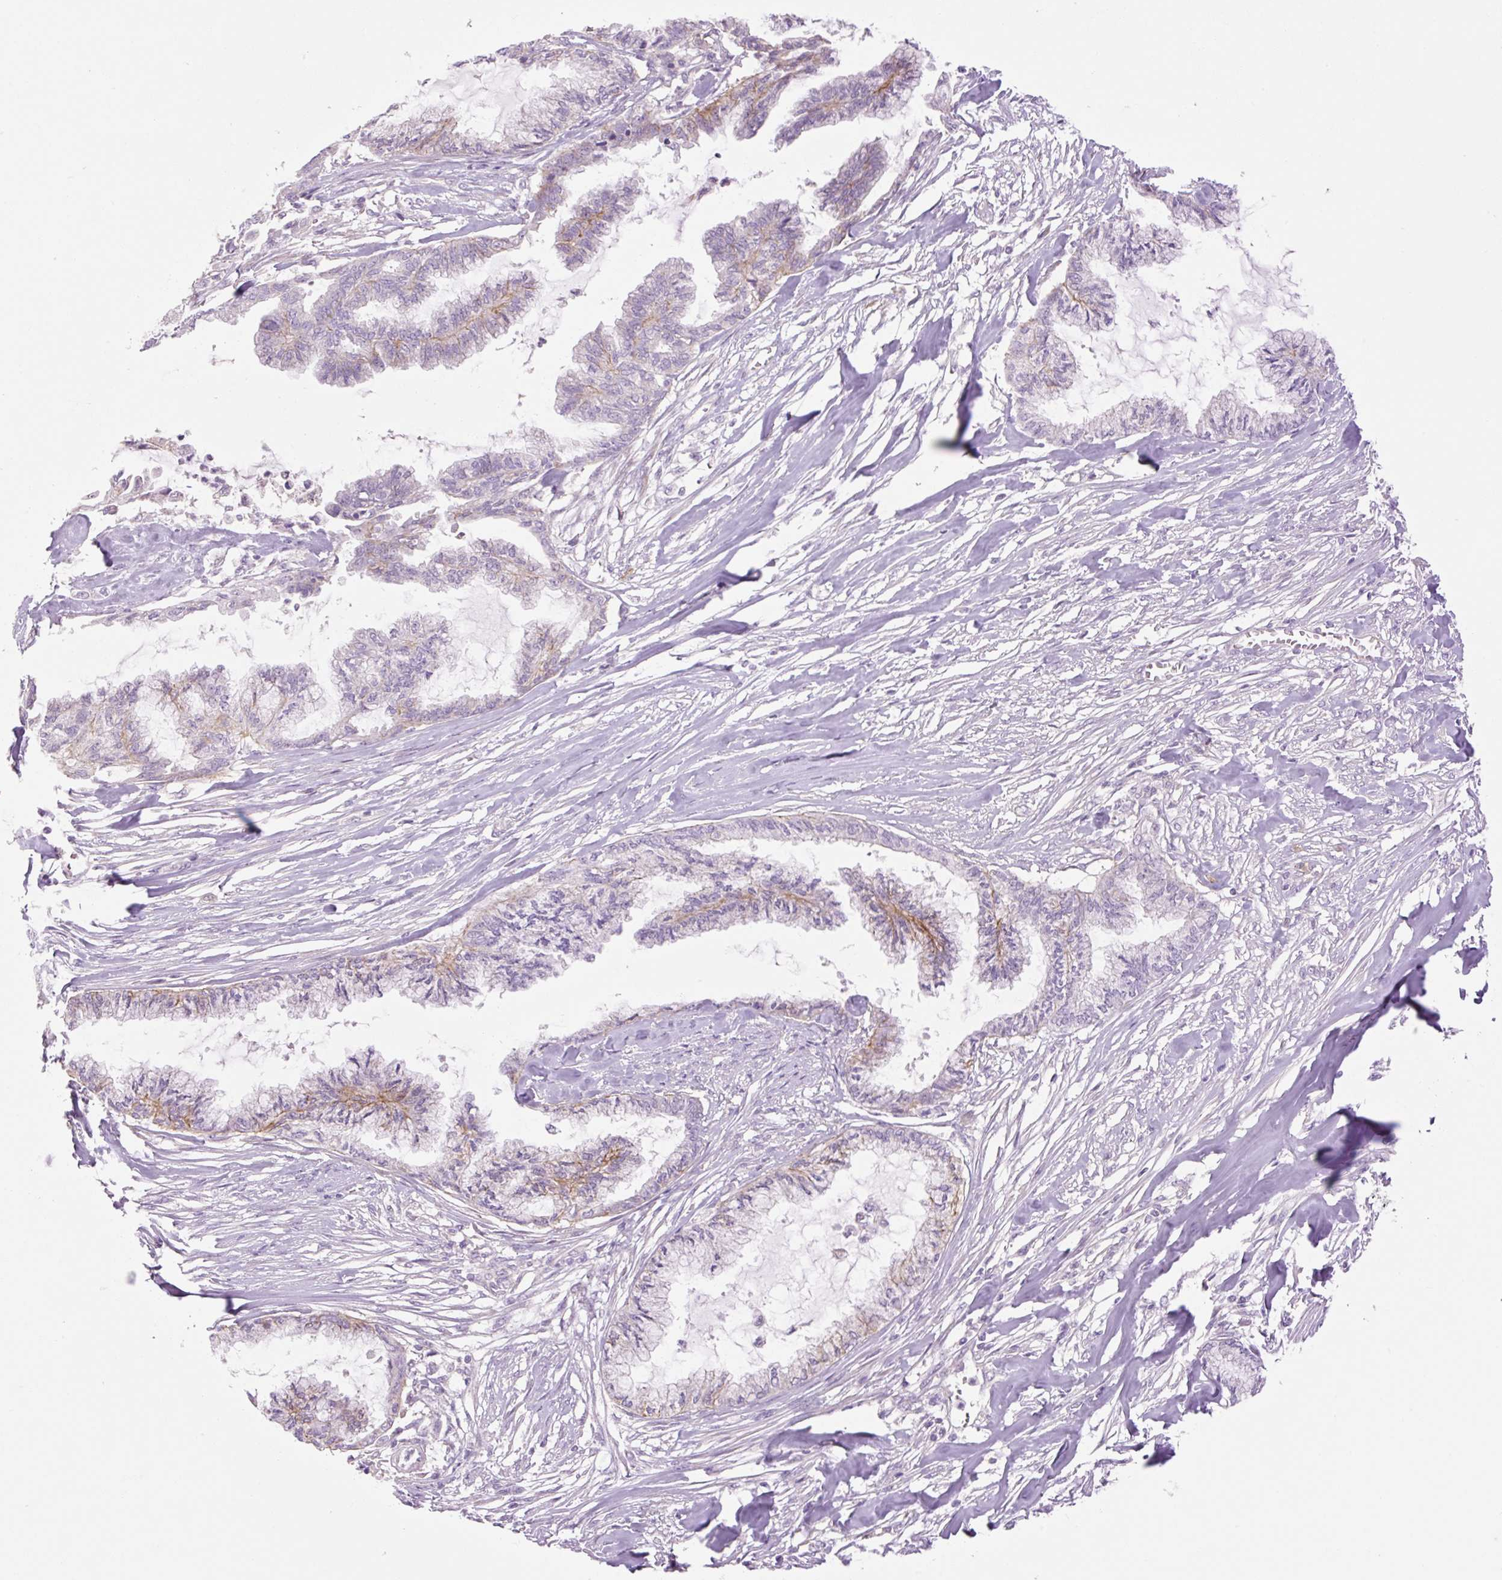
{"staining": {"intensity": "negative", "quantity": "none", "location": "none"}, "tissue": "endometrial cancer", "cell_type": "Tumor cells", "image_type": "cancer", "snomed": [{"axis": "morphology", "description": "Adenocarcinoma, NOS"}, {"axis": "topography", "description": "Endometrium"}], "caption": "This histopathology image is of adenocarcinoma (endometrial) stained with immunohistochemistry (IHC) to label a protein in brown with the nuclei are counter-stained blue. There is no expression in tumor cells.", "gene": "GRID2", "patient": {"sex": "female", "age": 86}}